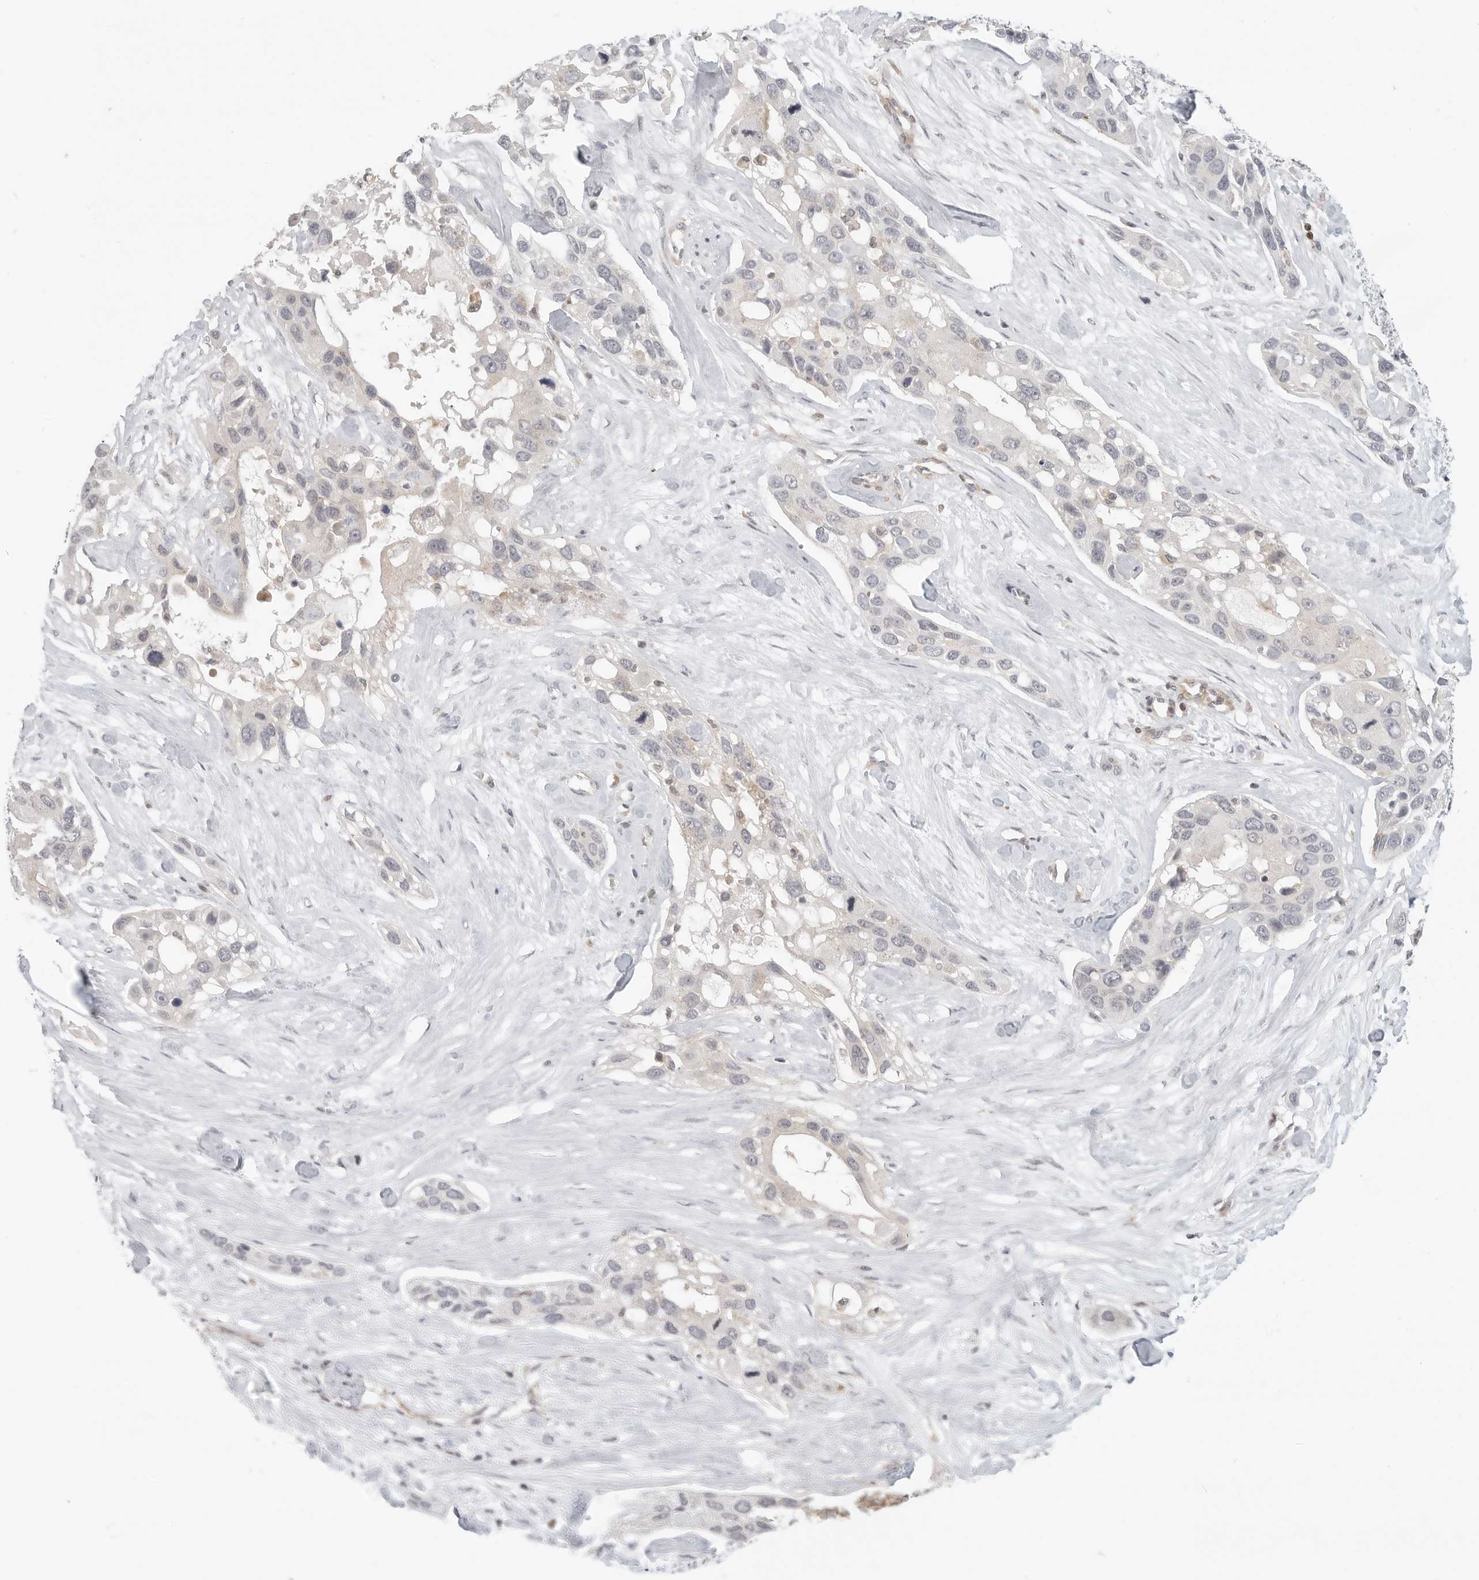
{"staining": {"intensity": "negative", "quantity": "none", "location": "none"}, "tissue": "pancreatic cancer", "cell_type": "Tumor cells", "image_type": "cancer", "snomed": [{"axis": "morphology", "description": "Adenocarcinoma, NOS"}, {"axis": "topography", "description": "Pancreas"}], "caption": "There is no significant expression in tumor cells of pancreatic adenocarcinoma. (Immunohistochemistry, brightfield microscopy, high magnification).", "gene": "SH3KBP1", "patient": {"sex": "female", "age": 60}}